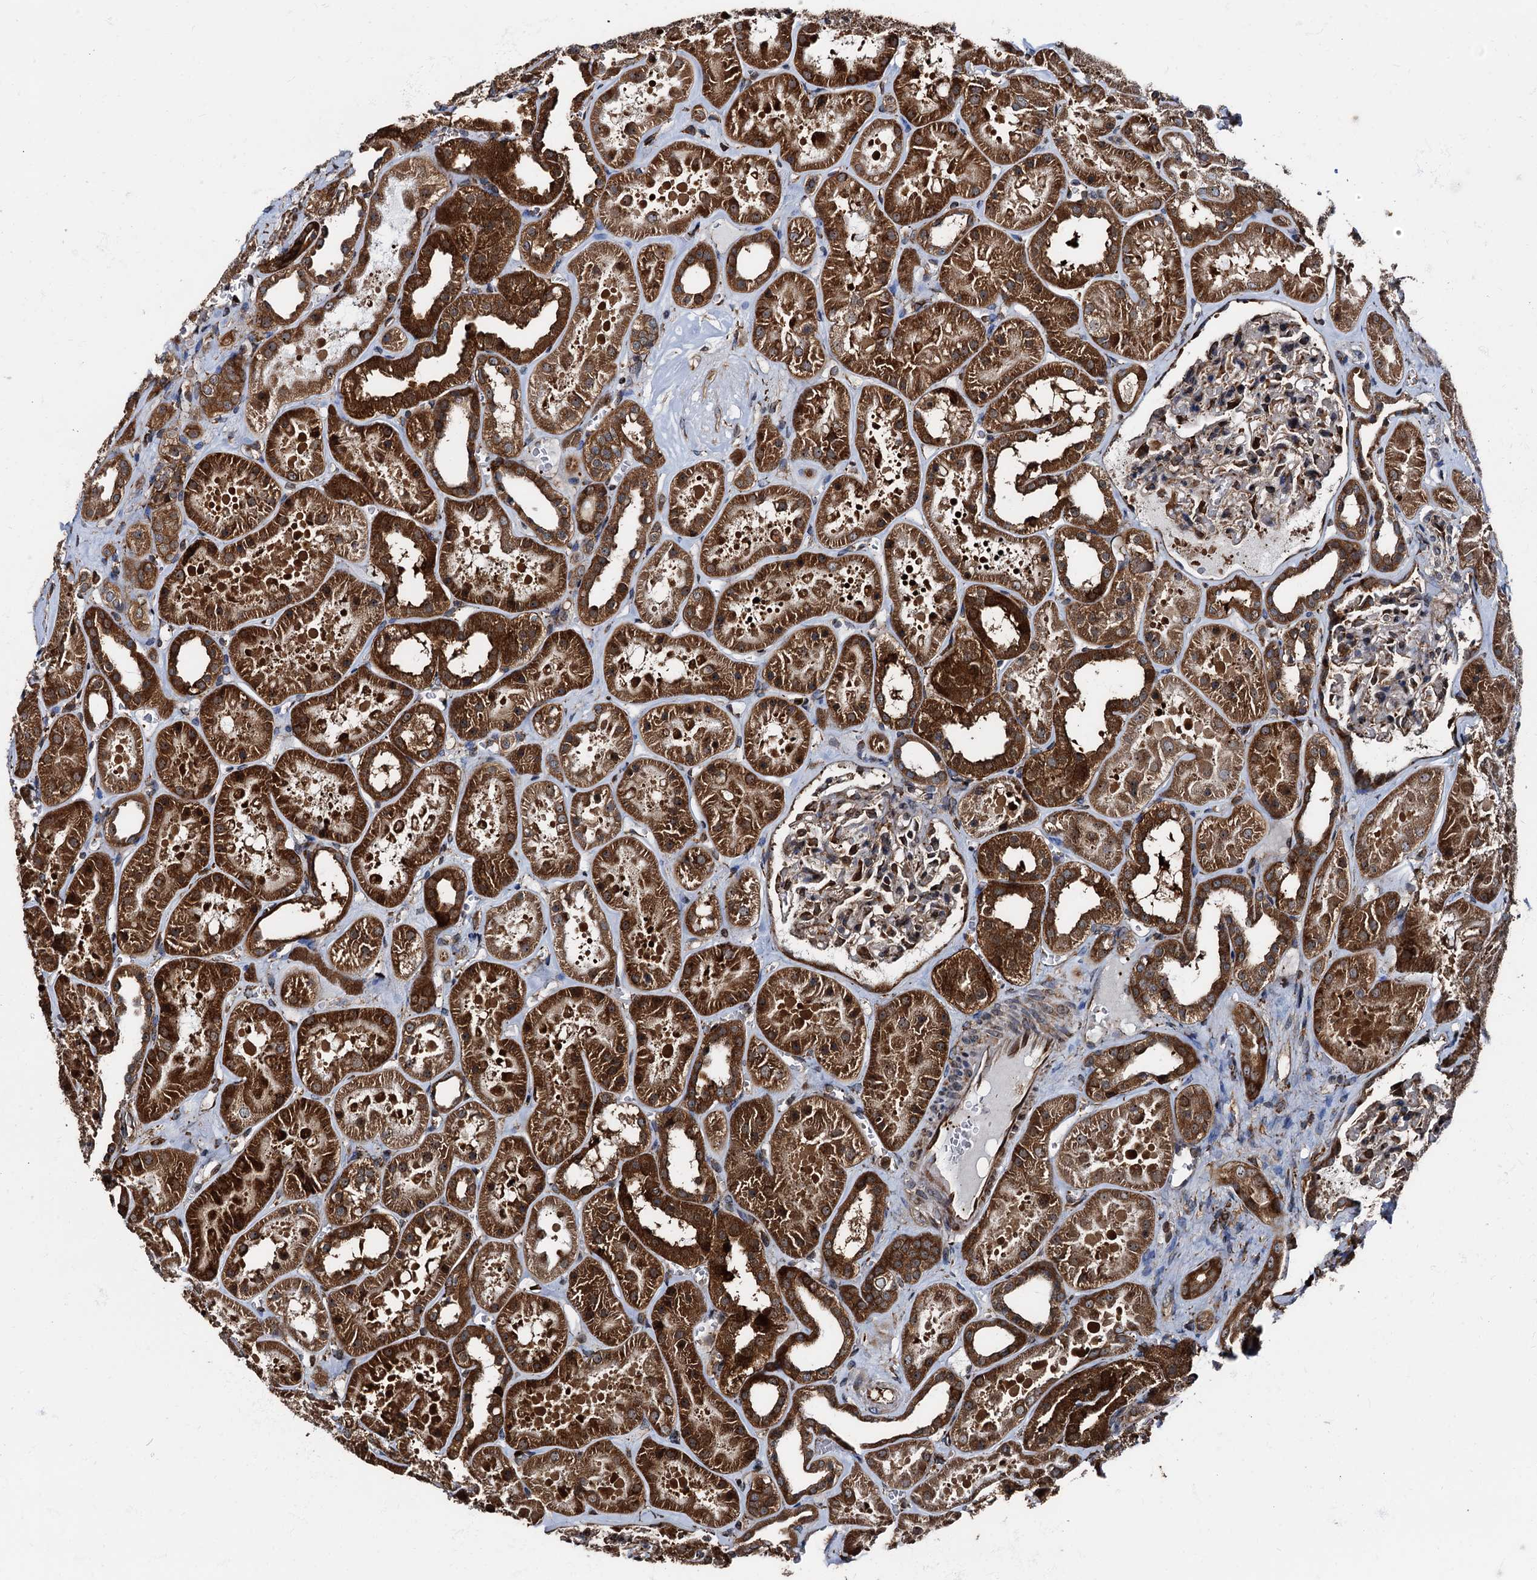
{"staining": {"intensity": "moderate", "quantity": "25%-75%", "location": "cytoplasmic/membranous"}, "tissue": "kidney", "cell_type": "Cells in glomeruli", "image_type": "normal", "snomed": [{"axis": "morphology", "description": "Normal tissue, NOS"}, {"axis": "topography", "description": "Kidney"}], "caption": "IHC photomicrograph of benign kidney stained for a protein (brown), which shows medium levels of moderate cytoplasmic/membranous expression in about 25%-75% of cells in glomeruli.", "gene": "ATP2C1", "patient": {"sex": "female", "age": 41}}